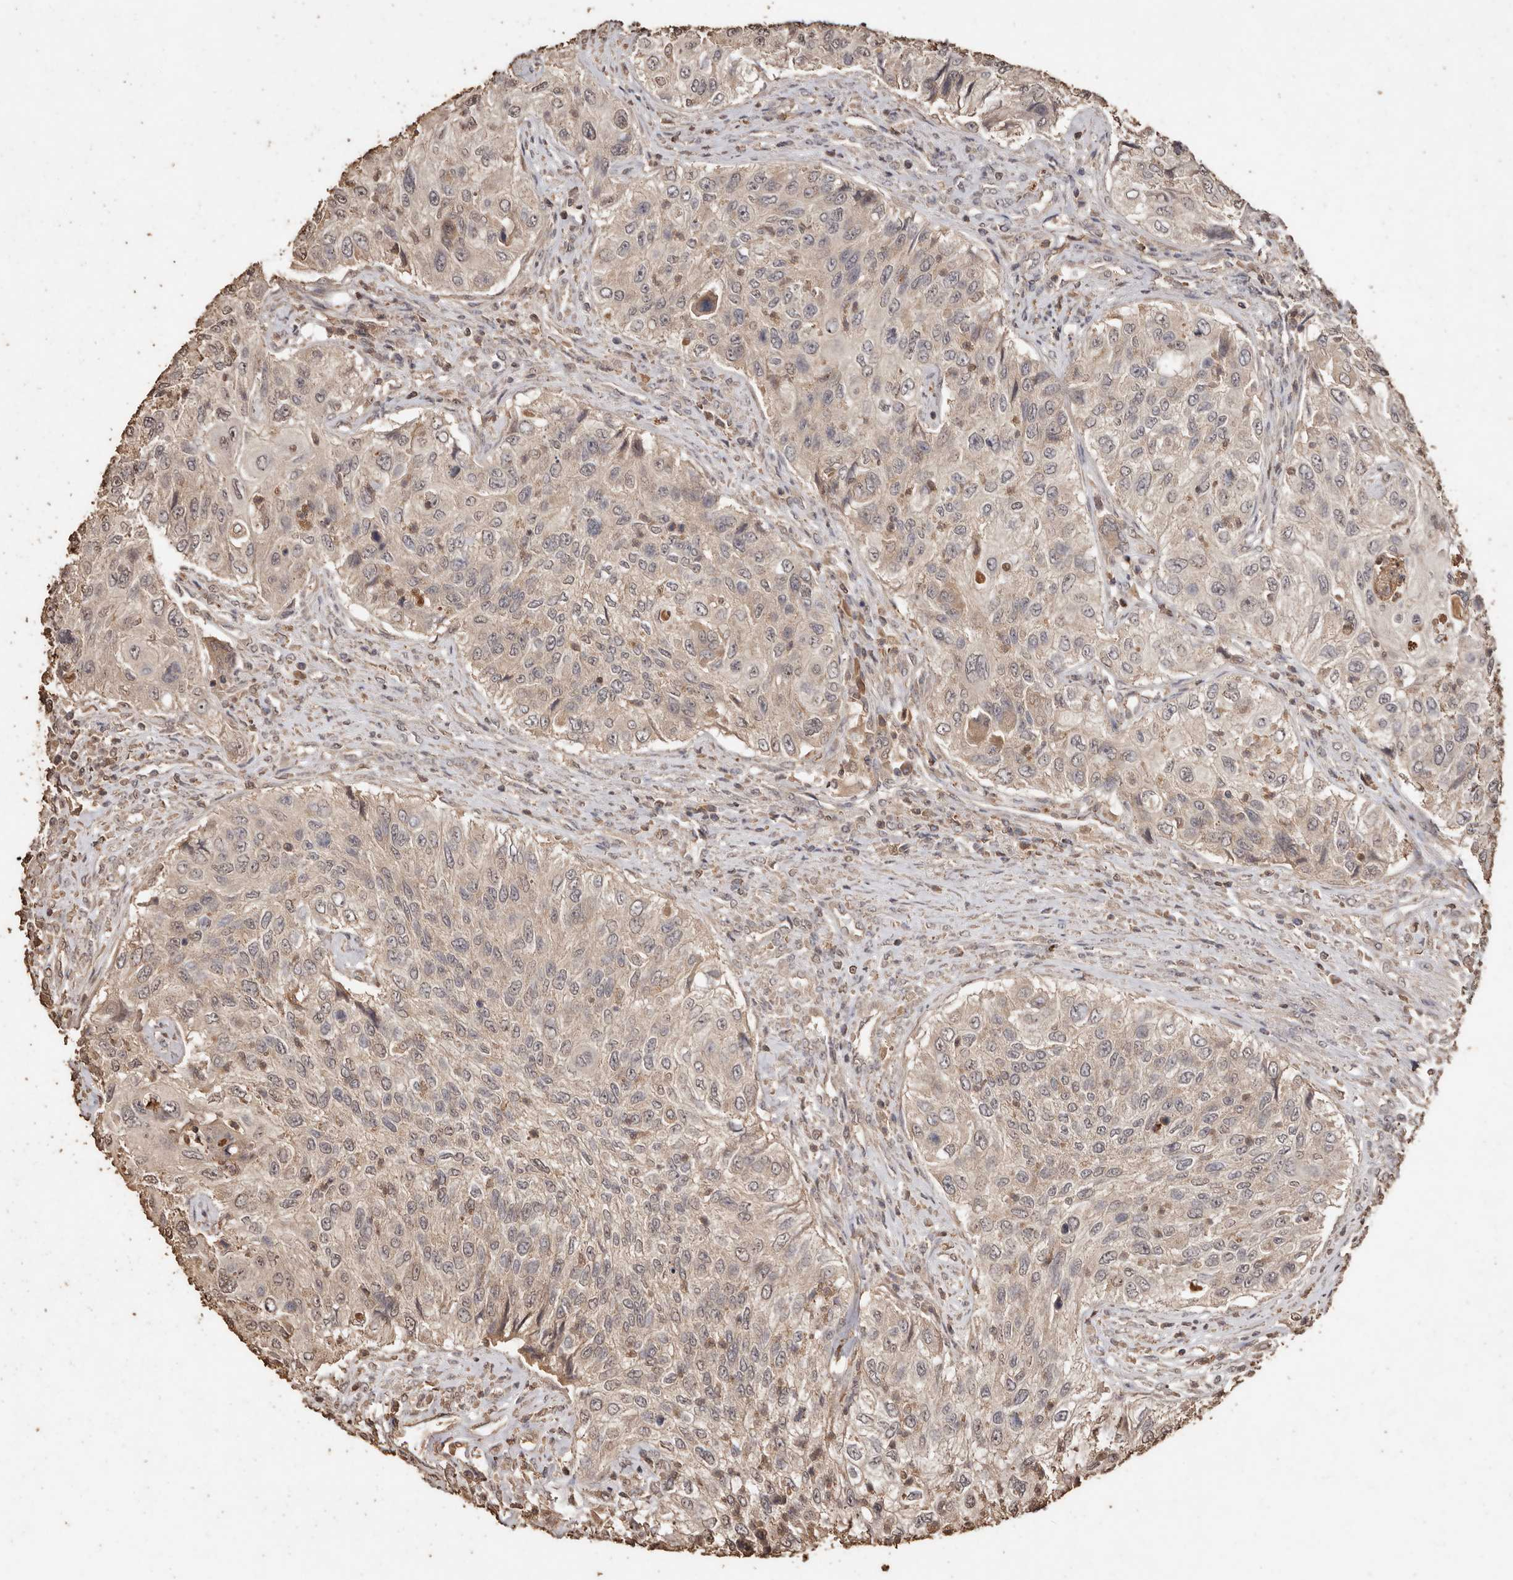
{"staining": {"intensity": "weak", "quantity": "25%-75%", "location": "cytoplasmic/membranous"}, "tissue": "urothelial cancer", "cell_type": "Tumor cells", "image_type": "cancer", "snomed": [{"axis": "morphology", "description": "Urothelial carcinoma, High grade"}, {"axis": "topography", "description": "Urinary bladder"}], "caption": "Immunohistochemical staining of human urothelial cancer shows low levels of weak cytoplasmic/membranous protein positivity in about 25%-75% of tumor cells.", "gene": "PKDCC", "patient": {"sex": "female", "age": 60}}